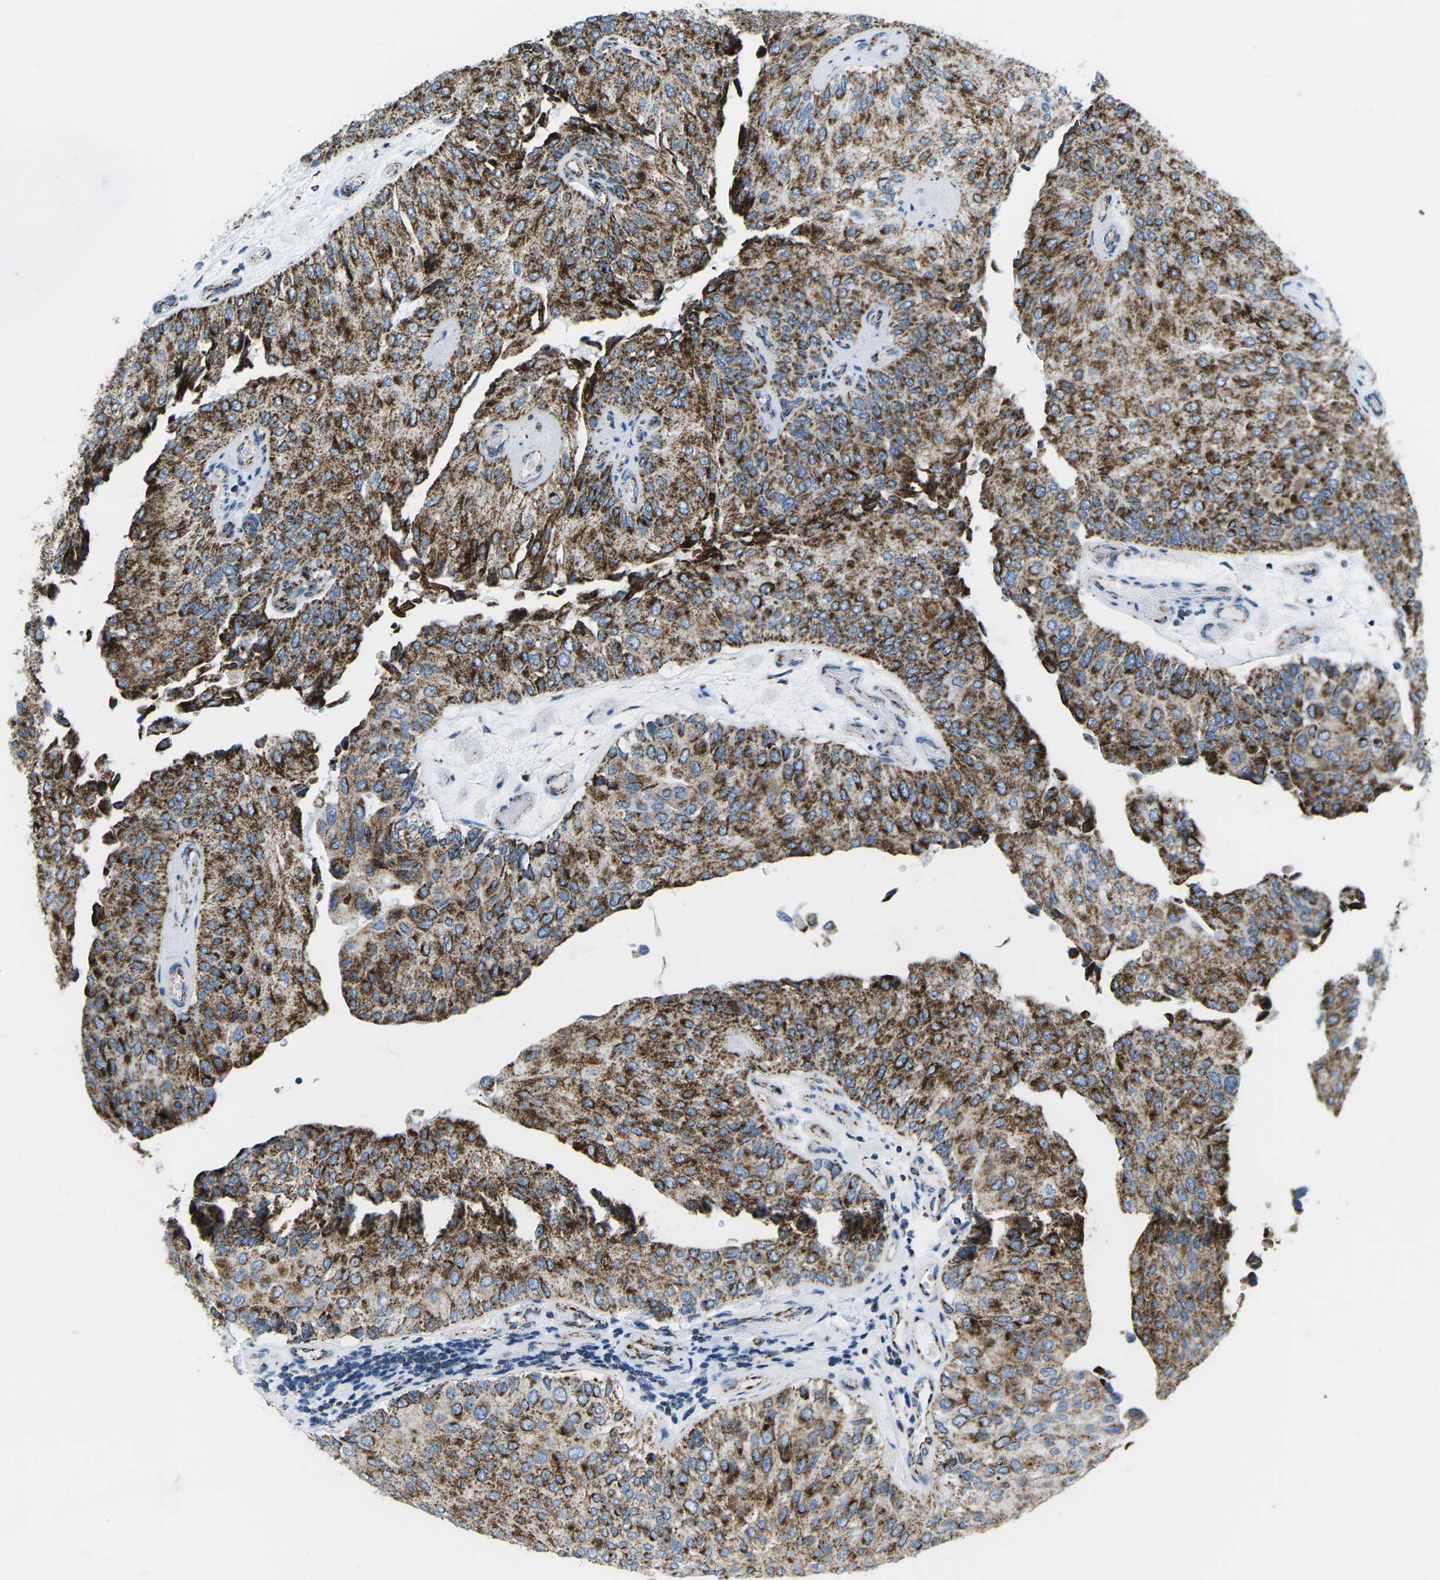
{"staining": {"intensity": "strong", "quantity": ">75%", "location": "cytoplasmic/membranous"}, "tissue": "urothelial cancer", "cell_type": "Tumor cells", "image_type": "cancer", "snomed": [{"axis": "morphology", "description": "Urothelial carcinoma, High grade"}, {"axis": "topography", "description": "Kidney"}, {"axis": "topography", "description": "Urinary bladder"}], "caption": "The image exhibits staining of urothelial cancer, revealing strong cytoplasmic/membranous protein staining (brown color) within tumor cells.", "gene": "COX6C", "patient": {"sex": "male", "age": 77}}